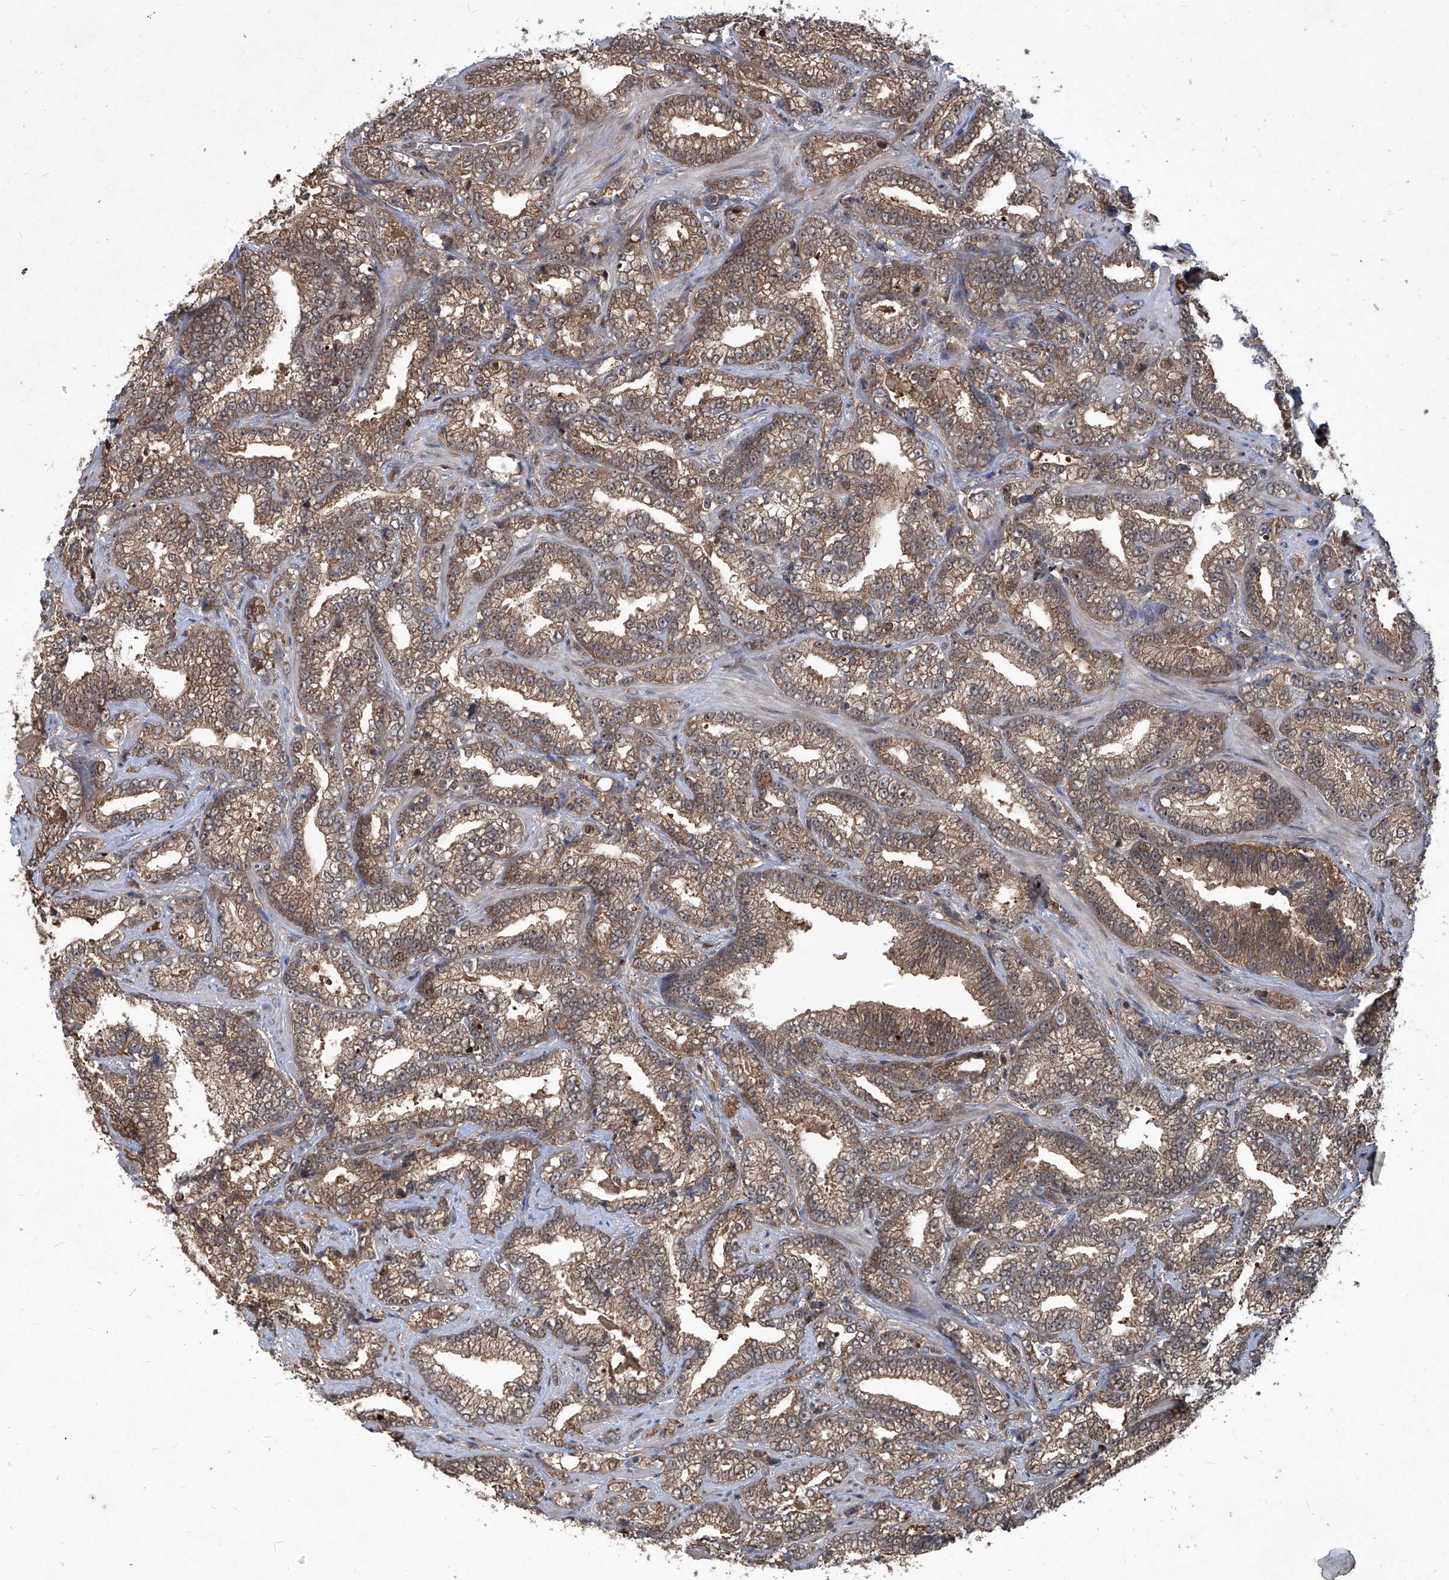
{"staining": {"intensity": "moderate", "quantity": ">75%", "location": "cytoplasmic/membranous"}, "tissue": "prostate cancer", "cell_type": "Tumor cells", "image_type": "cancer", "snomed": [{"axis": "morphology", "description": "Adenocarcinoma, High grade"}, {"axis": "topography", "description": "Prostate and seminal vesicle, NOS"}], "caption": "Prostate cancer stained with IHC reveals moderate cytoplasmic/membranous positivity in about >75% of tumor cells.", "gene": "PSMB1", "patient": {"sex": "male", "age": 67}}